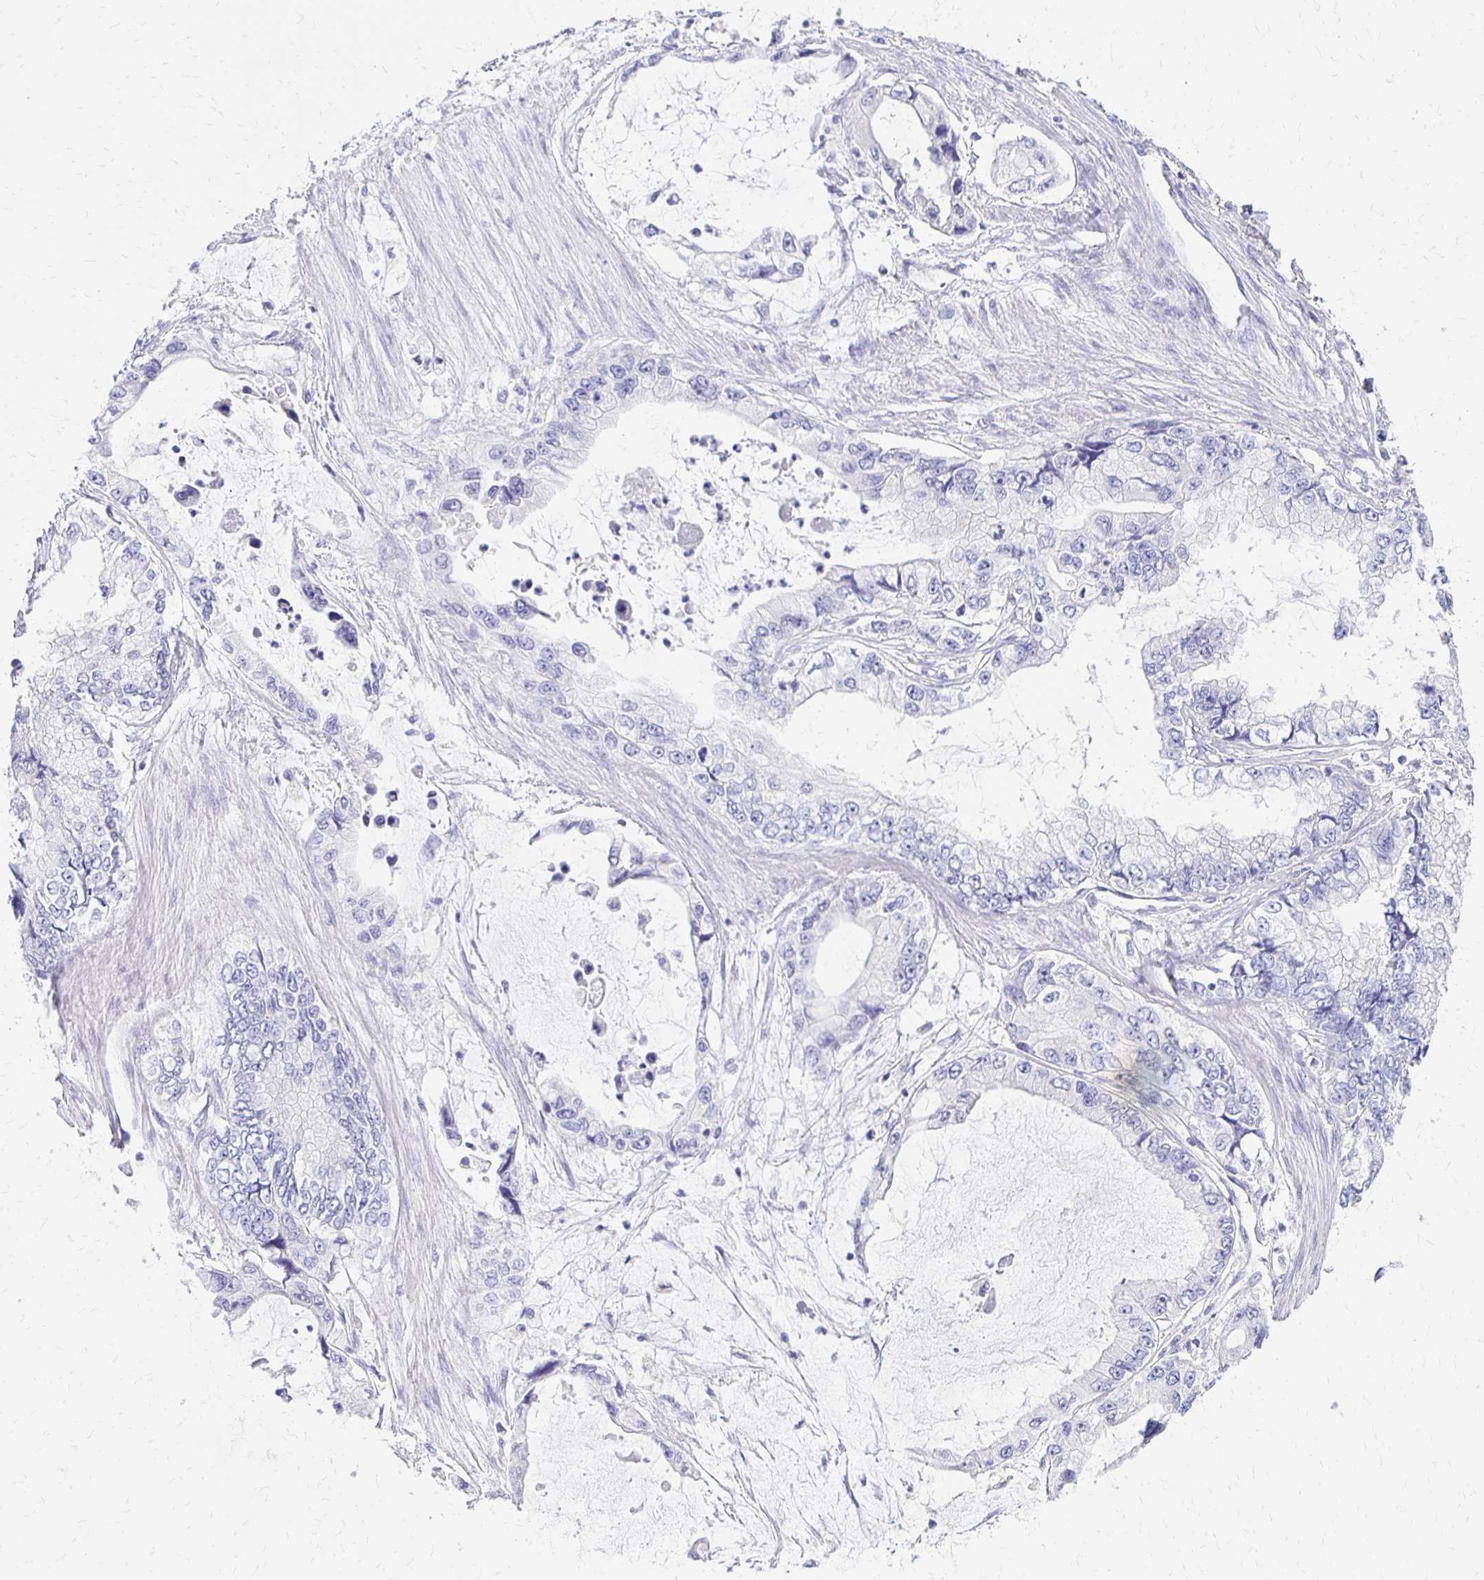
{"staining": {"intensity": "negative", "quantity": "none", "location": "none"}, "tissue": "stomach cancer", "cell_type": "Tumor cells", "image_type": "cancer", "snomed": [{"axis": "morphology", "description": "Adenocarcinoma, NOS"}, {"axis": "topography", "description": "Pancreas"}, {"axis": "topography", "description": "Stomach, upper"}, {"axis": "topography", "description": "Stomach"}], "caption": "The immunohistochemistry (IHC) image has no significant expression in tumor cells of stomach cancer tissue.", "gene": "FNTB", "patient": {"sex": "male", "age": 77}}